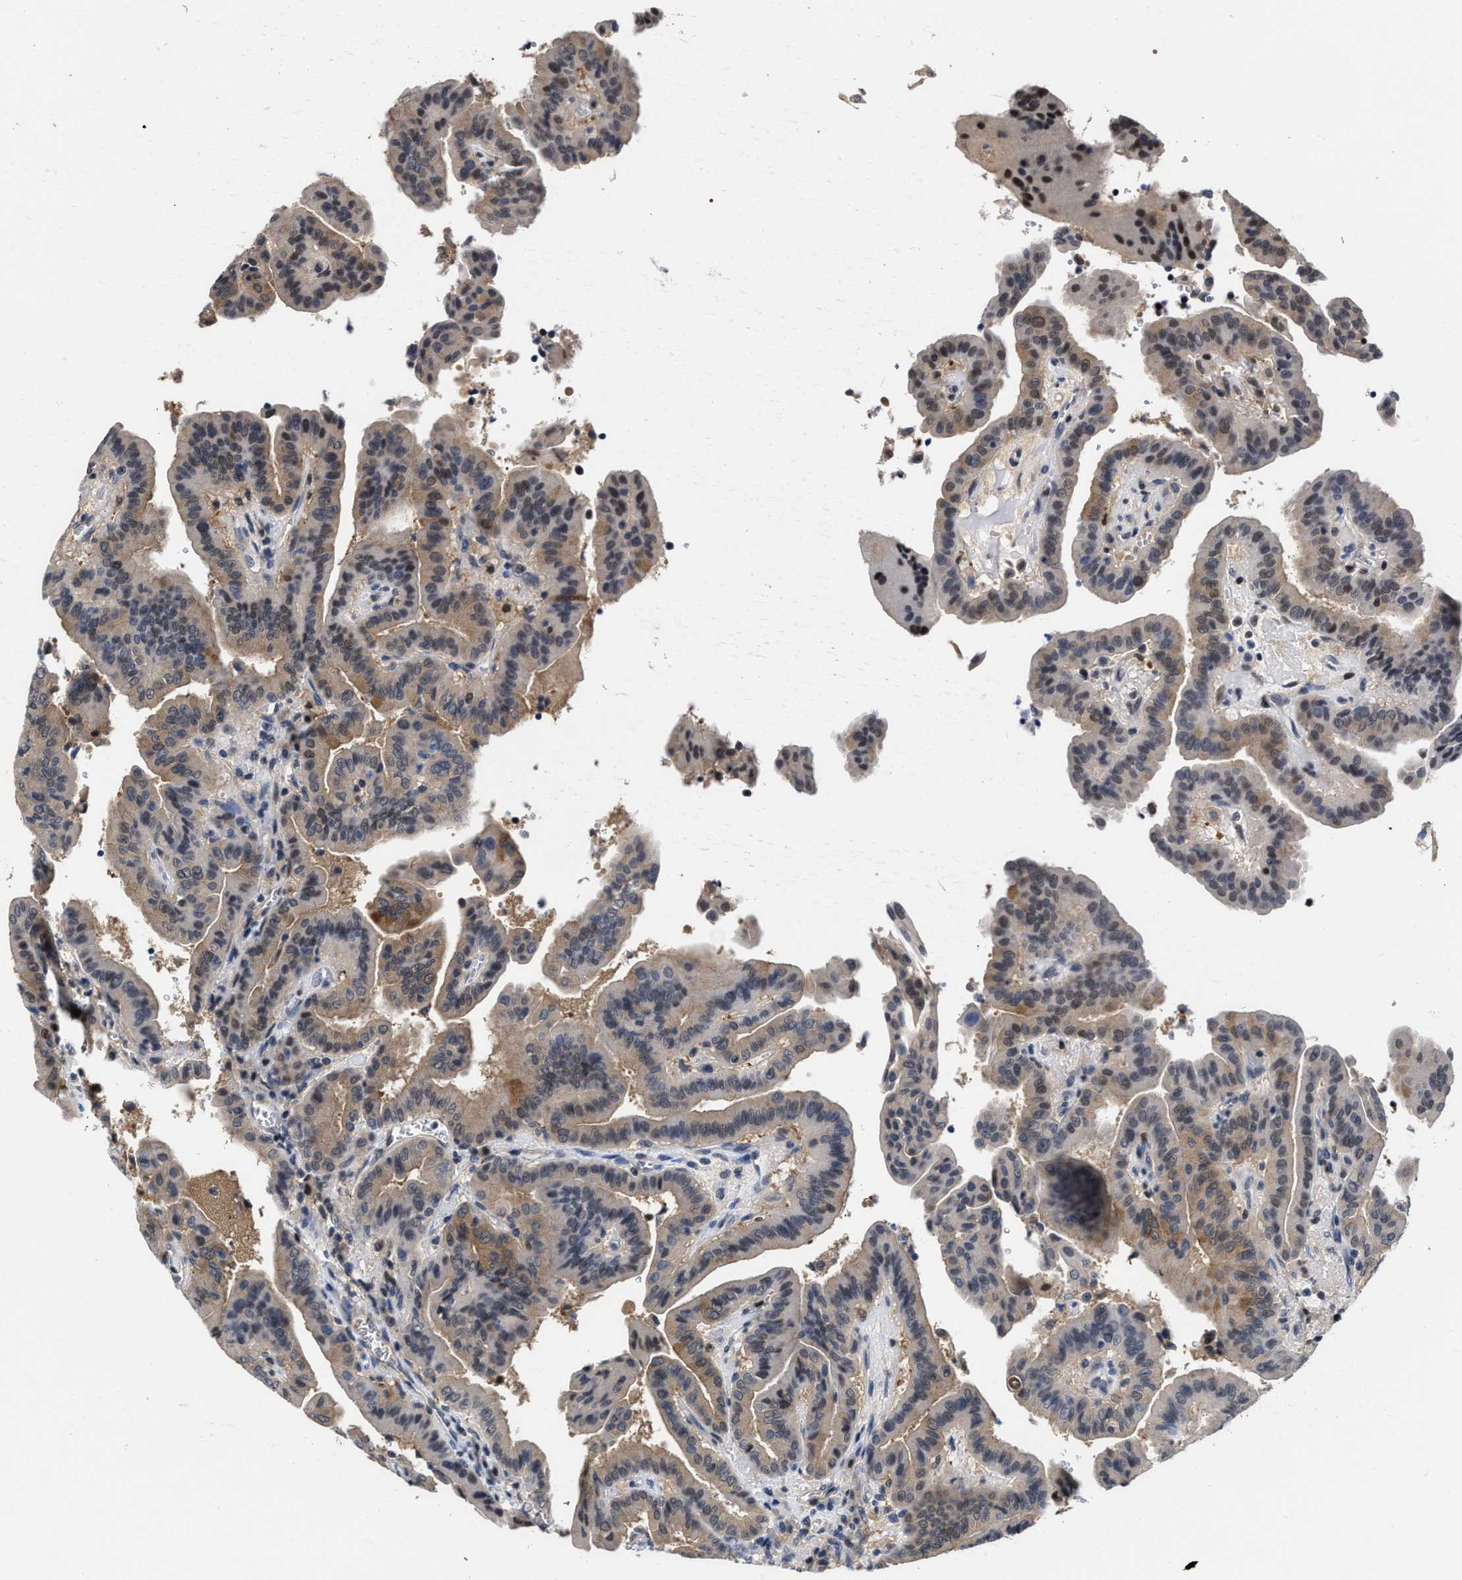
{"staining": {"intensity": "moderate", "quantity": "25%-75%", "location": "cytoplasmic/membranous,nuclear"}, "tissue": "thyroid cancer", "cell_type": "Tumor cells", "image_type": "cancer", "snomed": [{"axis": "morphology", "description": "Papillary adenocarcinoma, NOS"}, {"axis": "topography", "description": "Thyroid gland"}], "caption": "Protein staining of thyroid cancer (papillary adenocarcinoma) tissue shows moderate cytoplasmic/membranous and nuclear positivity in about 25%-75% of tumor cells.", "gene": "KIF12", "patient": {"sex": "male", "age": 33}}